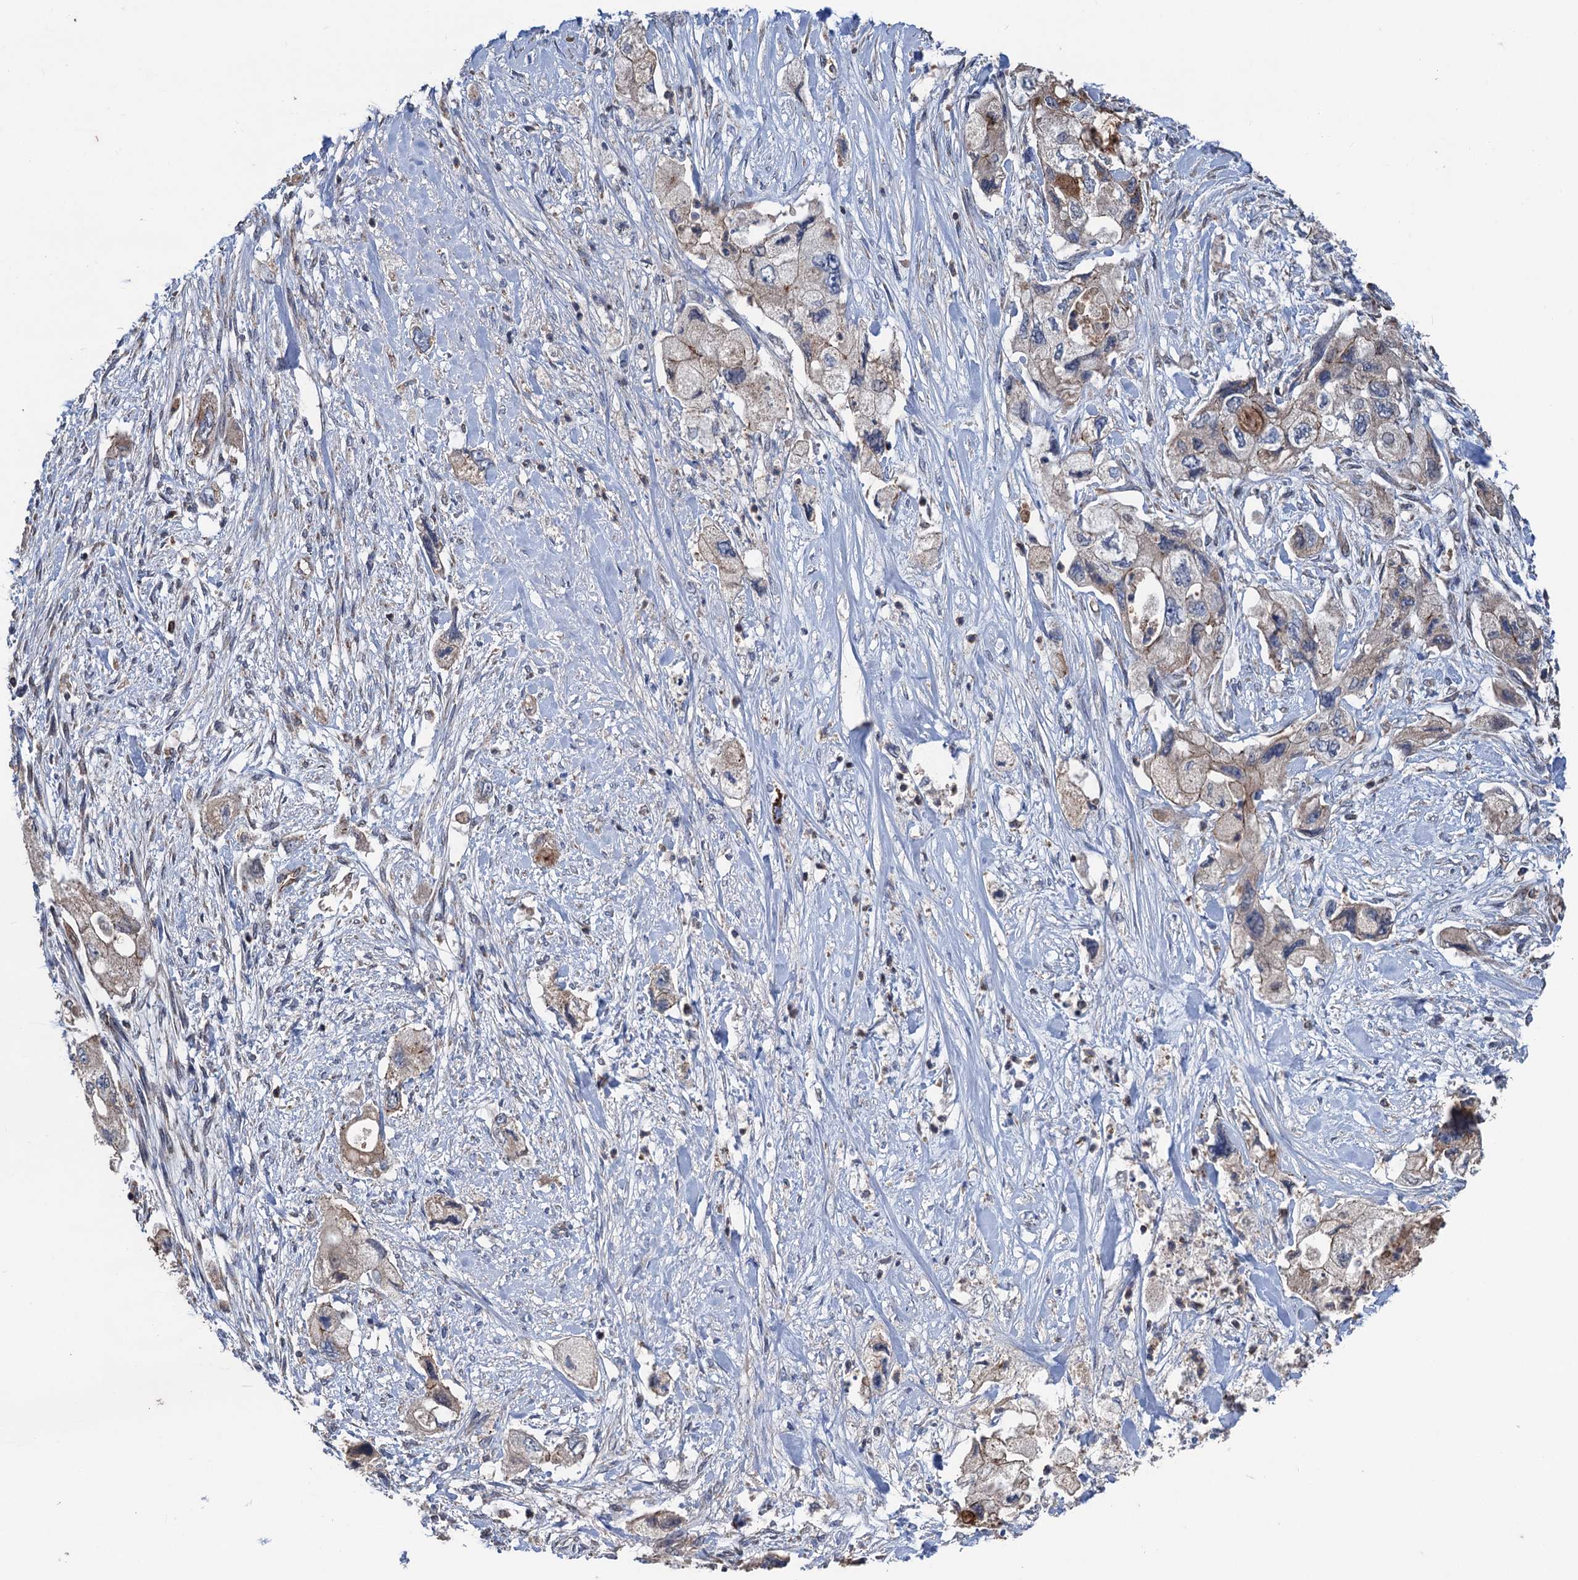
{"staining": {"intensity": "moderate", "quantity": "<25%", "location": "cytoplasmic/membranous"}, "tissue": "pancreatic cancer", "cell_type": "Tumor cells", "image_type": "cancer", "snomed": [{"axis": "morphology", "description": "Adenocarcinoma, NOS"}, {"axis": "topography", "description": "Pancreas"}], "caption": "Immunohistochemical staining of human pancreatic adenocarcinoma displays low levels of moderate cytoplasmic/membranous staining in about <25% of tumor cells.", "gene": "DGLUCY", "patient": {"sex": "female", "age": 73}}